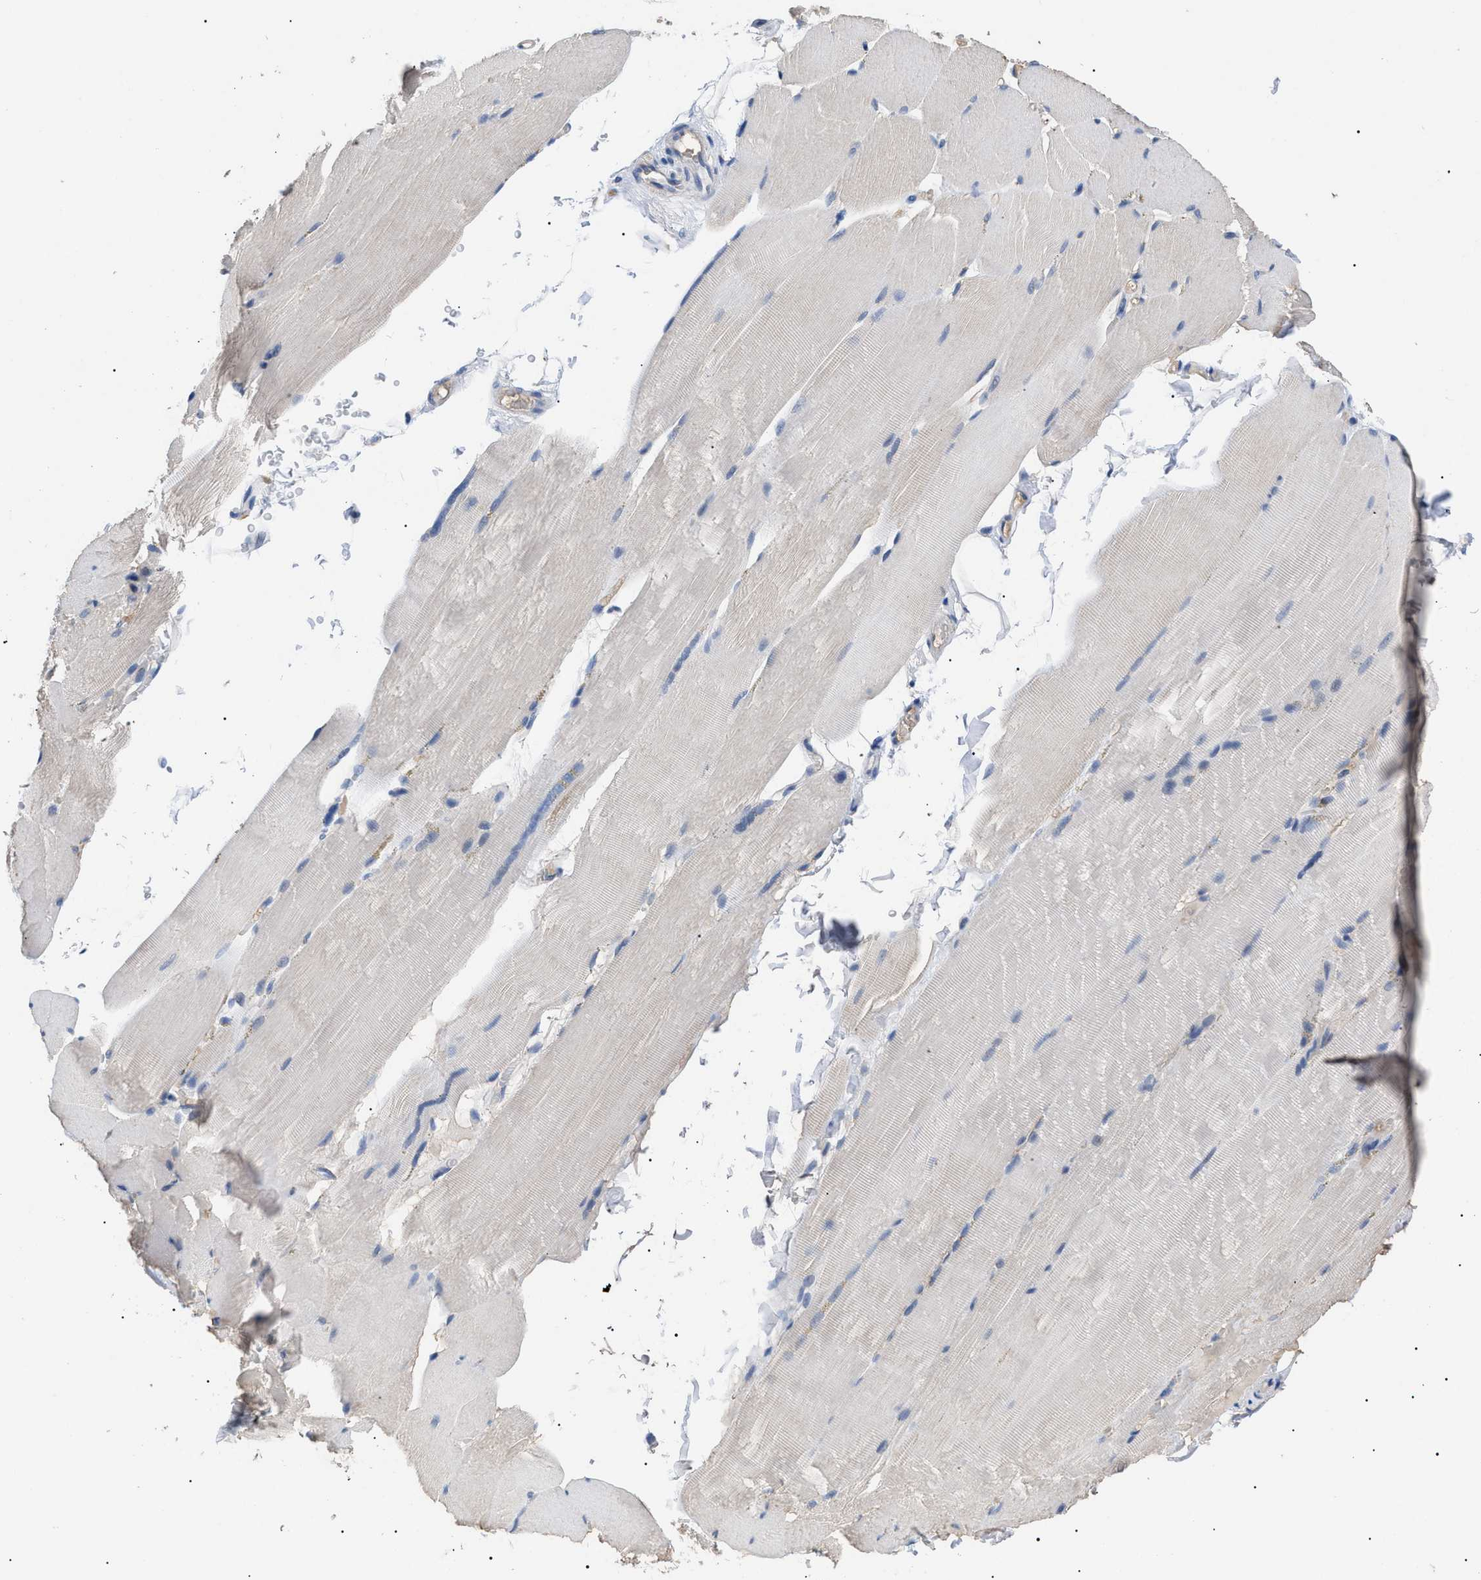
{"staining": {"intensity": "negative", "quantity": "none", "location": "none"}, "tissue": "skeletal muscle", "cell_type": "Myocytes", "image_type": "normal", "snomed": [{"axis": "morphology", "description": "Normal tissue, NOS"}, {"axis": "topography", "description": "Skin"}, {"axis": "topography", "description": "Skeletal muscle"}], "caption": "DAB (3,3'-diaminobenzidine) immunohistochemical staining of unremarkable human skeletal muscle displays no significant staining in myocytes.", "gene": "PRRT2", "patient": {"sex": "male", "age": 83}}